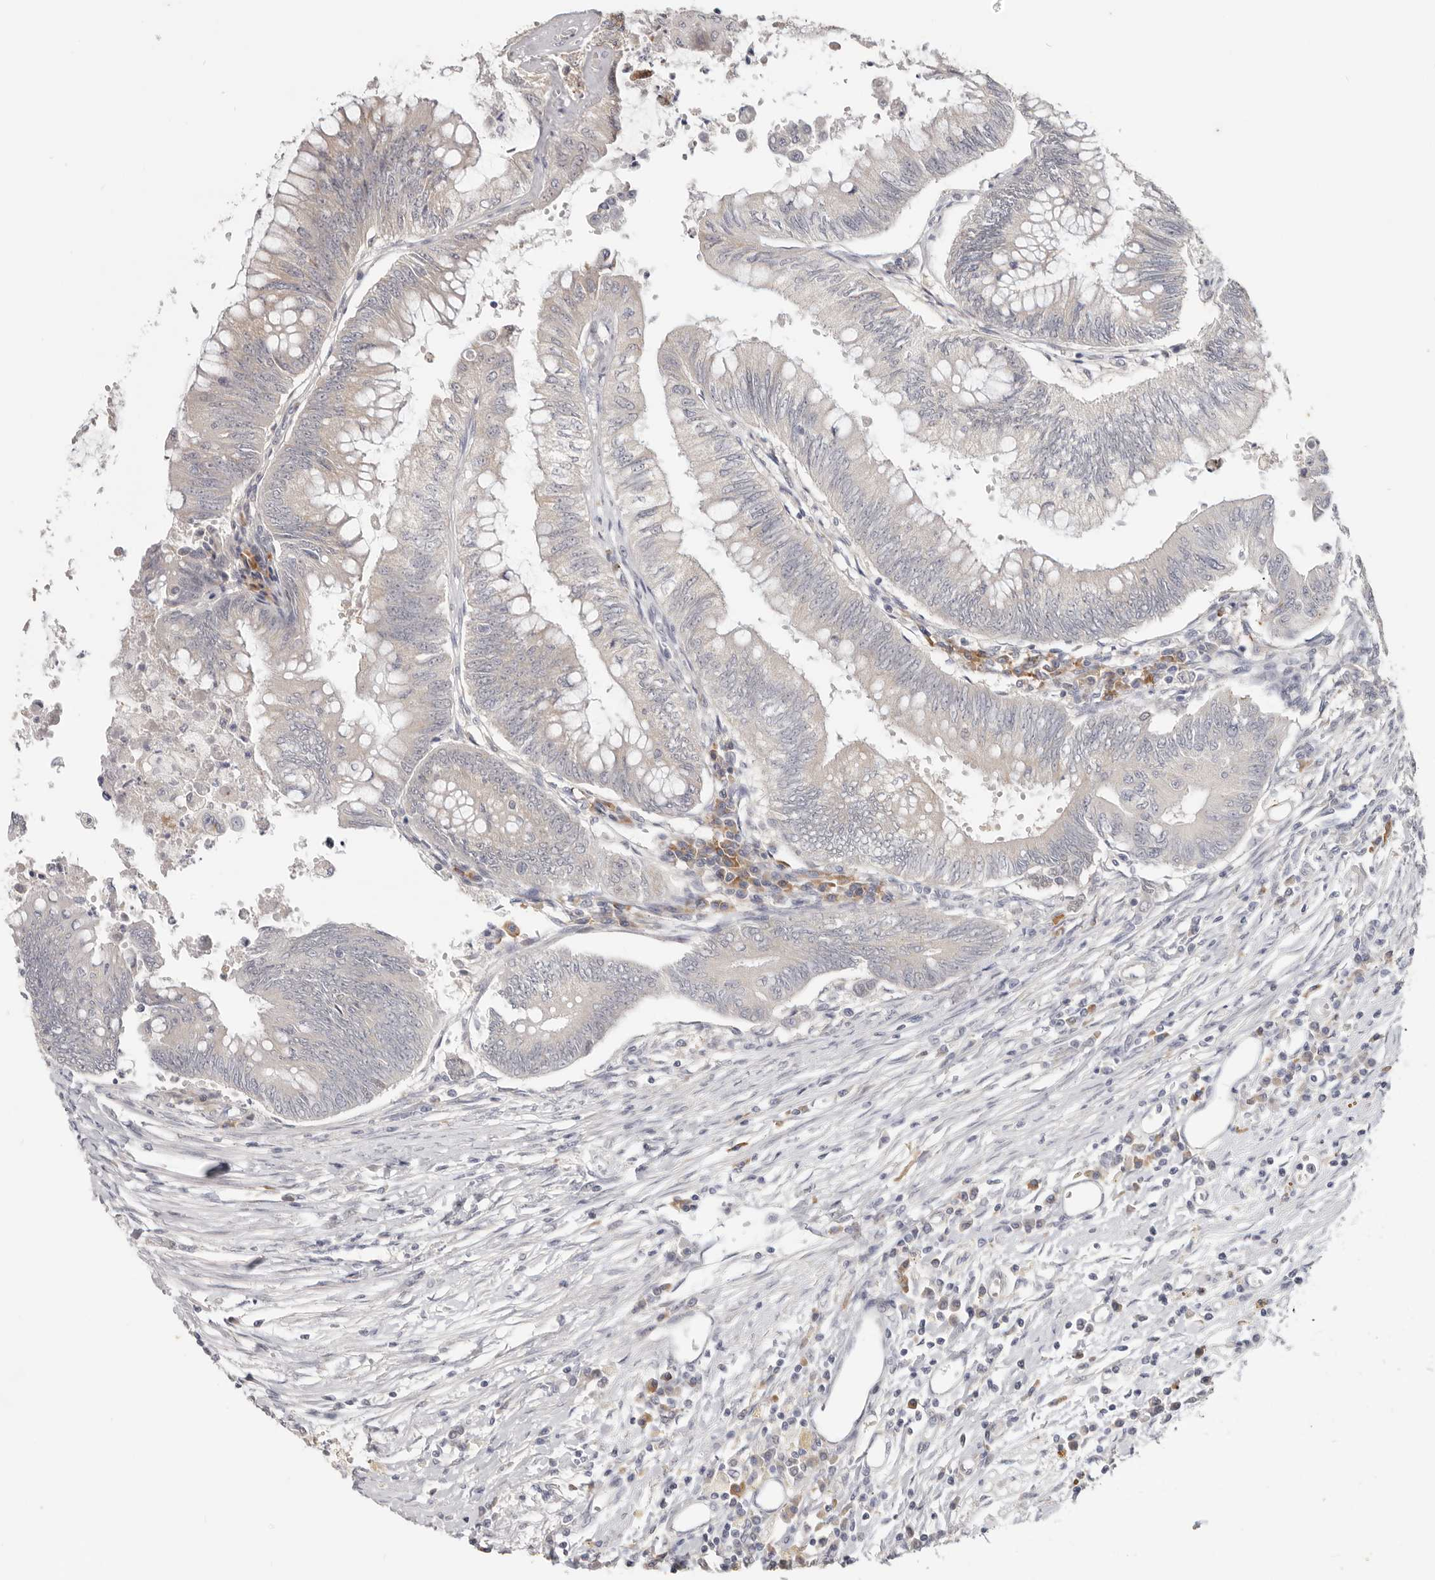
{"staining": {"intensity": "negative", "quantity": "none", "location": "none"}, "tissue": "colorectal cancer", "cell_type": "Tumor cells", "image_type": "cancer", "snomed": [{"axis": "morphology", "description": "Adenoma, NOS"}, {"axis": "morphology", "description": "Adenocarcinoma, NOS"}, {"axis": "topography", "description": "Colon"}], "caption": "Immunohistochemistry of human adenoma (colorectal) demonstrates no positivity in tumor cells.", "gene": "WDR77", "patient": {"sex": "male", "age": 79}}